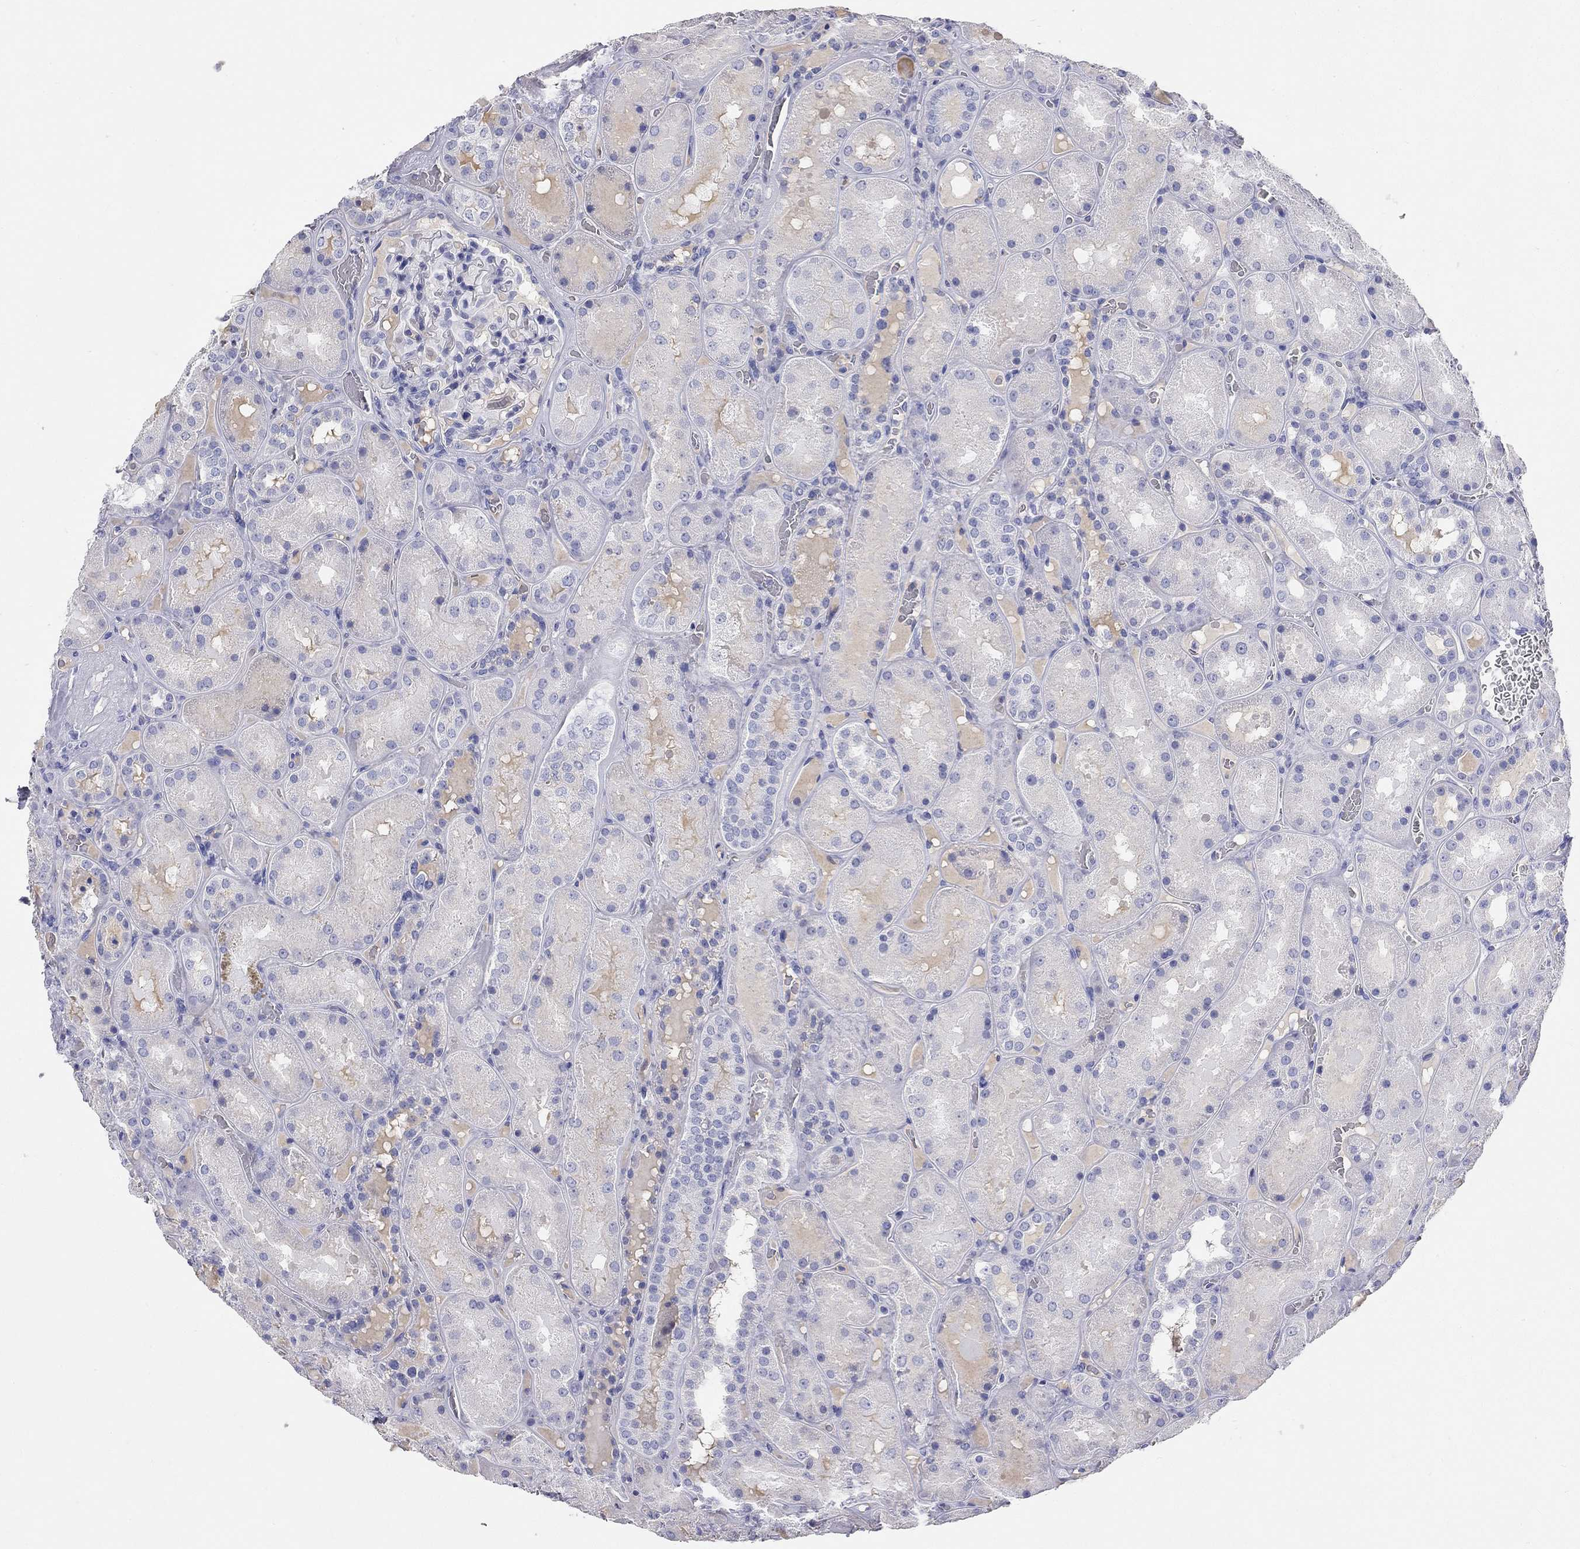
{"staining": {"intensity": "negative", "quantity": "none", "location": "none"}, "tissue": "kidney", "cell_type": "Cells in glomeruli", "image_type": "normal", "snomed": [{"axis": "morphology", "description": "Normal tissue, NOS"}, {"axis": "topography", "description": "Kidney"}], "caption": "Immunohistochemical staining of unremarkable kidney demonstrates no significant expression in cells in glomeruli.", "gene": "PHOX2B", "patient": {"sex": "male", "age": 73}}